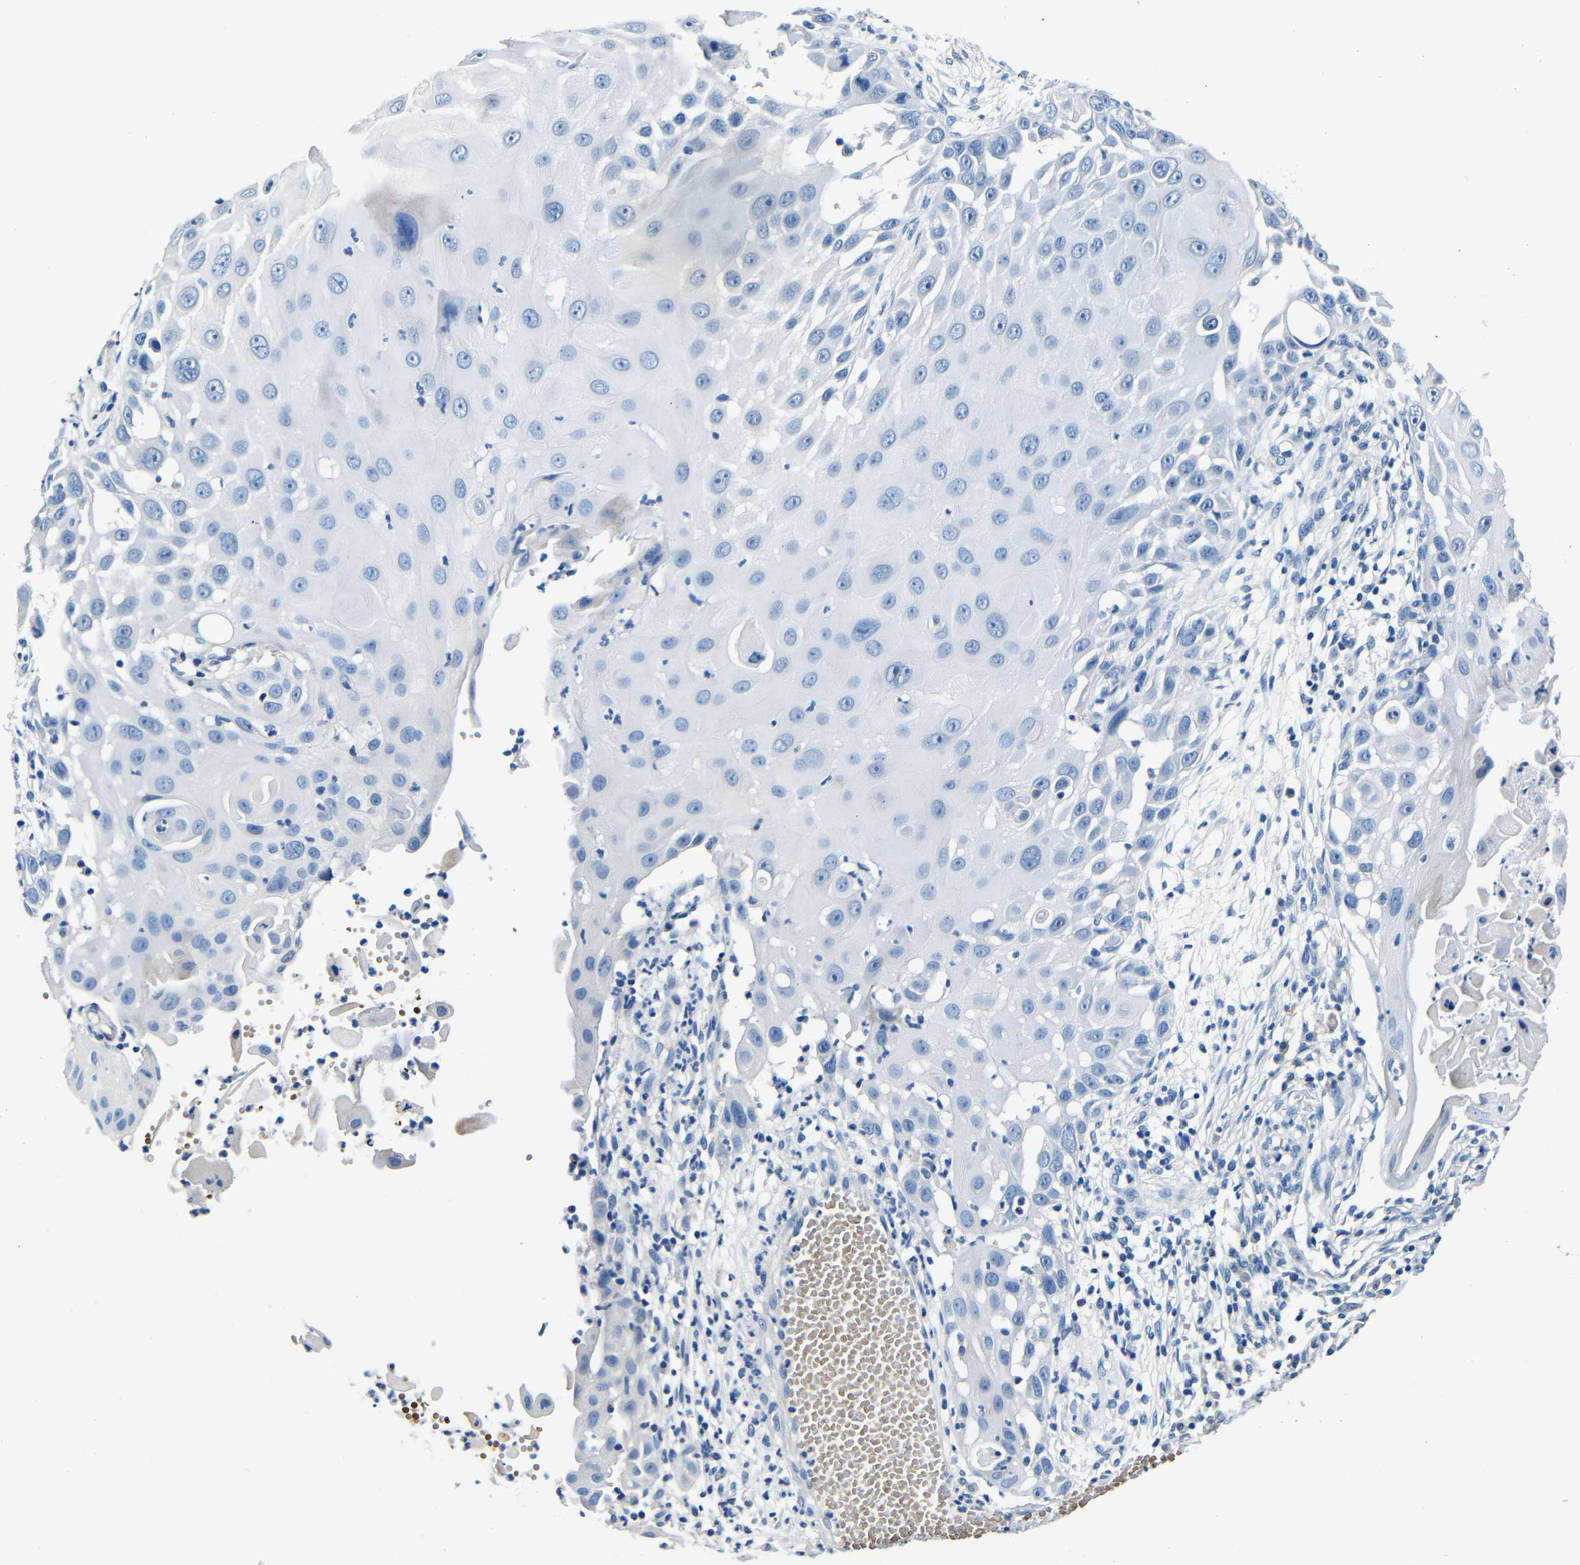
{"staining": {"intensity": "negative", "quantity": "none", "location": "none"}, "tissue": "skin cancer", "cell_type": "Tumor cells", "image_type": "cancer", "snomed": [{"axis": "morphology", "description": "Squamous cell carcinoma, NOS"}, {"axis": "topography", "description": "Skin"}], "caption": "DAB (3,3'-diaminobenzidine) immunohistochemical staining of human skin squamous cell carcinoma reveals no significant positivity in tumor cells.", "gene": "TNFAIP1", "patient": {"sex": "female", "age": 44}}